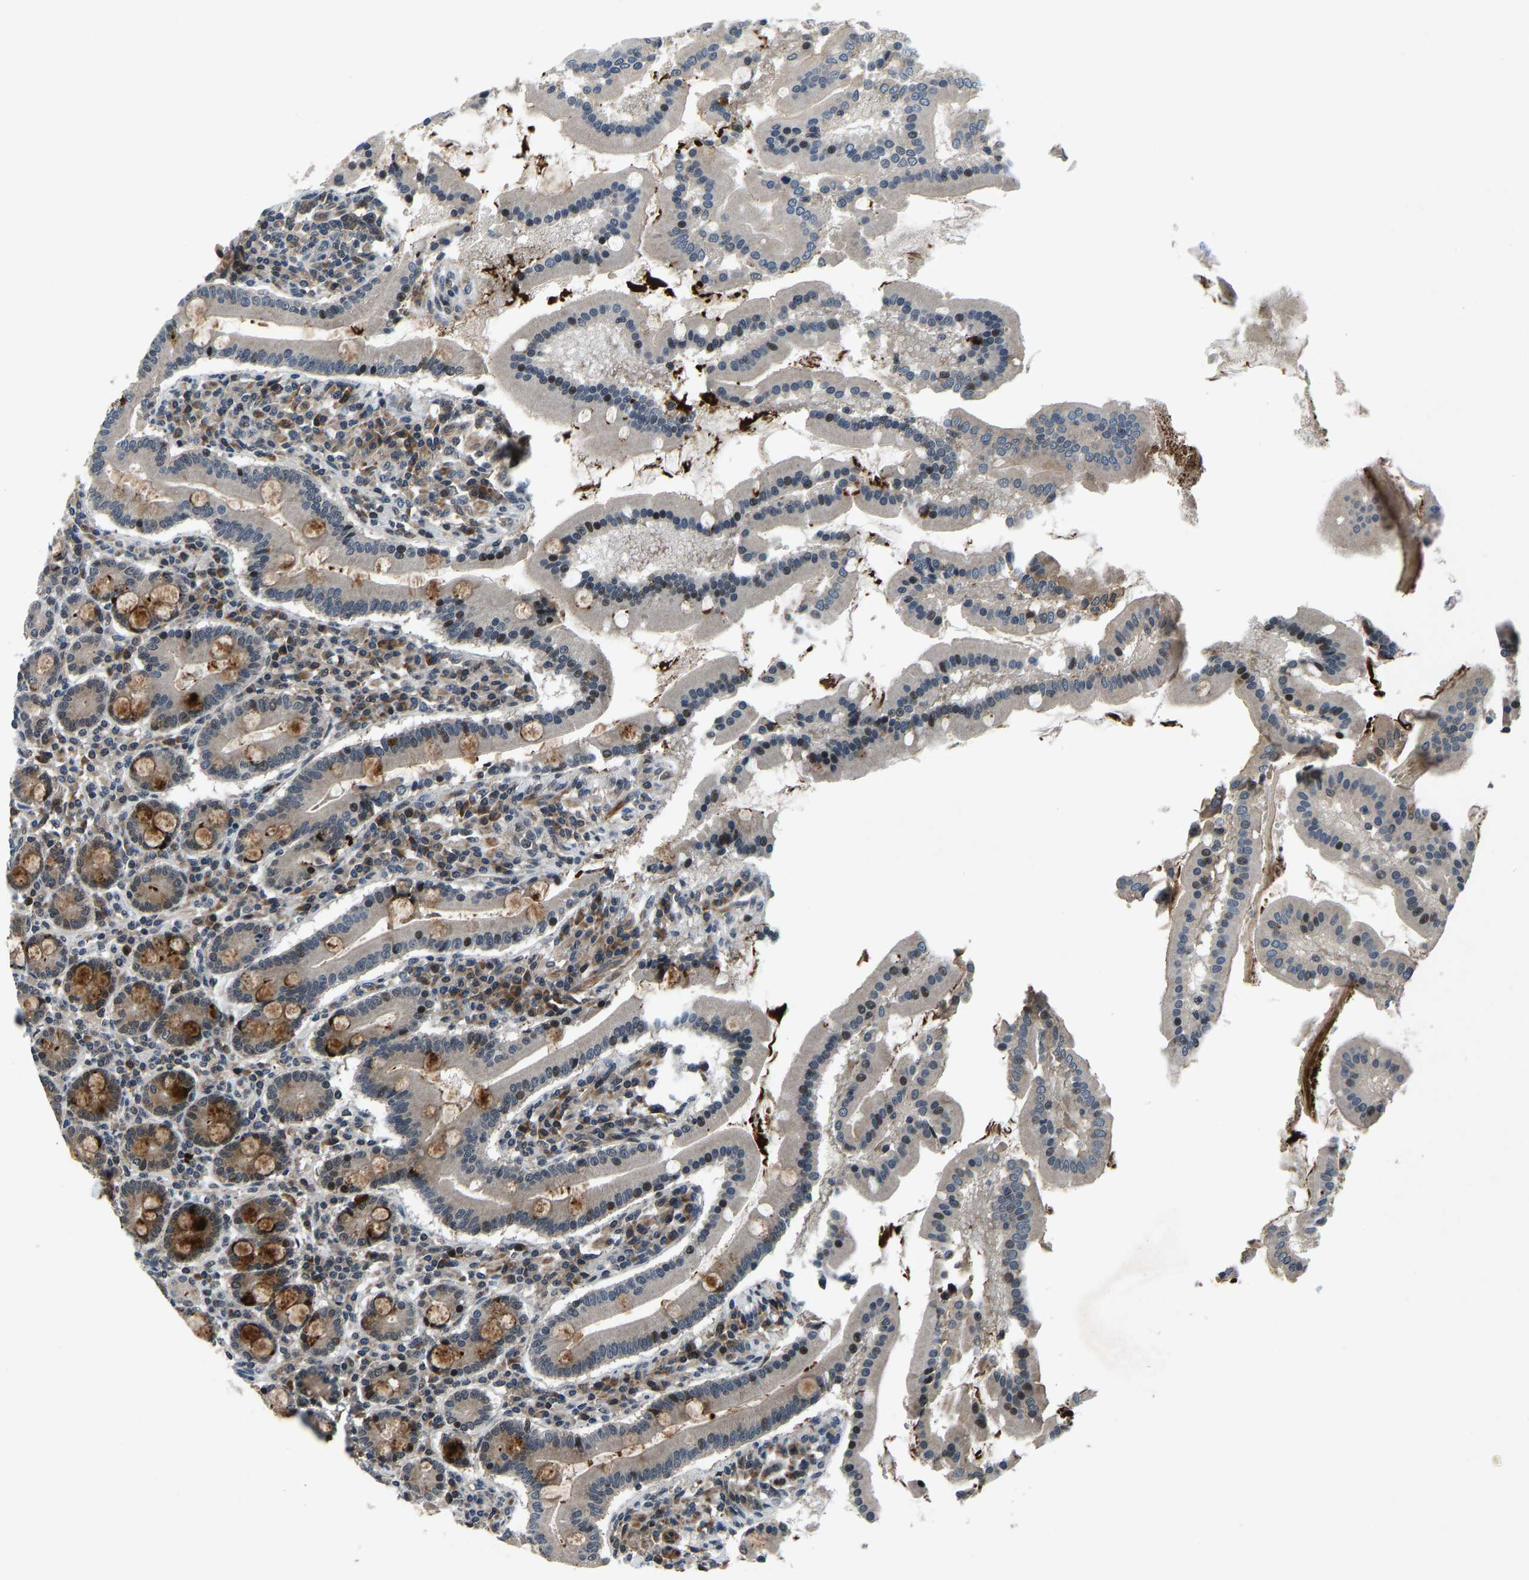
{"staining": {"intensity": "strong", "quantity": "25%-75%", "location": "cytoplasmic/membranous"}, "tissue": "duodenum", "cell_type": "Glandular cells", "image_type": "normal", "snomed": [{"axis": "morphology", "description": "Normal tissue, NOS"}, {"axis": "topography", "description": "Duodenum"}], "caption": "Approximately 25%-75% of glandular cells in normal duodenum display strong cytoplasmic/membranous protein expression as visualized by brown immunohistochemical staining.", "gene": "RLIM", "patient": {"sex": "male", "age": 50}}